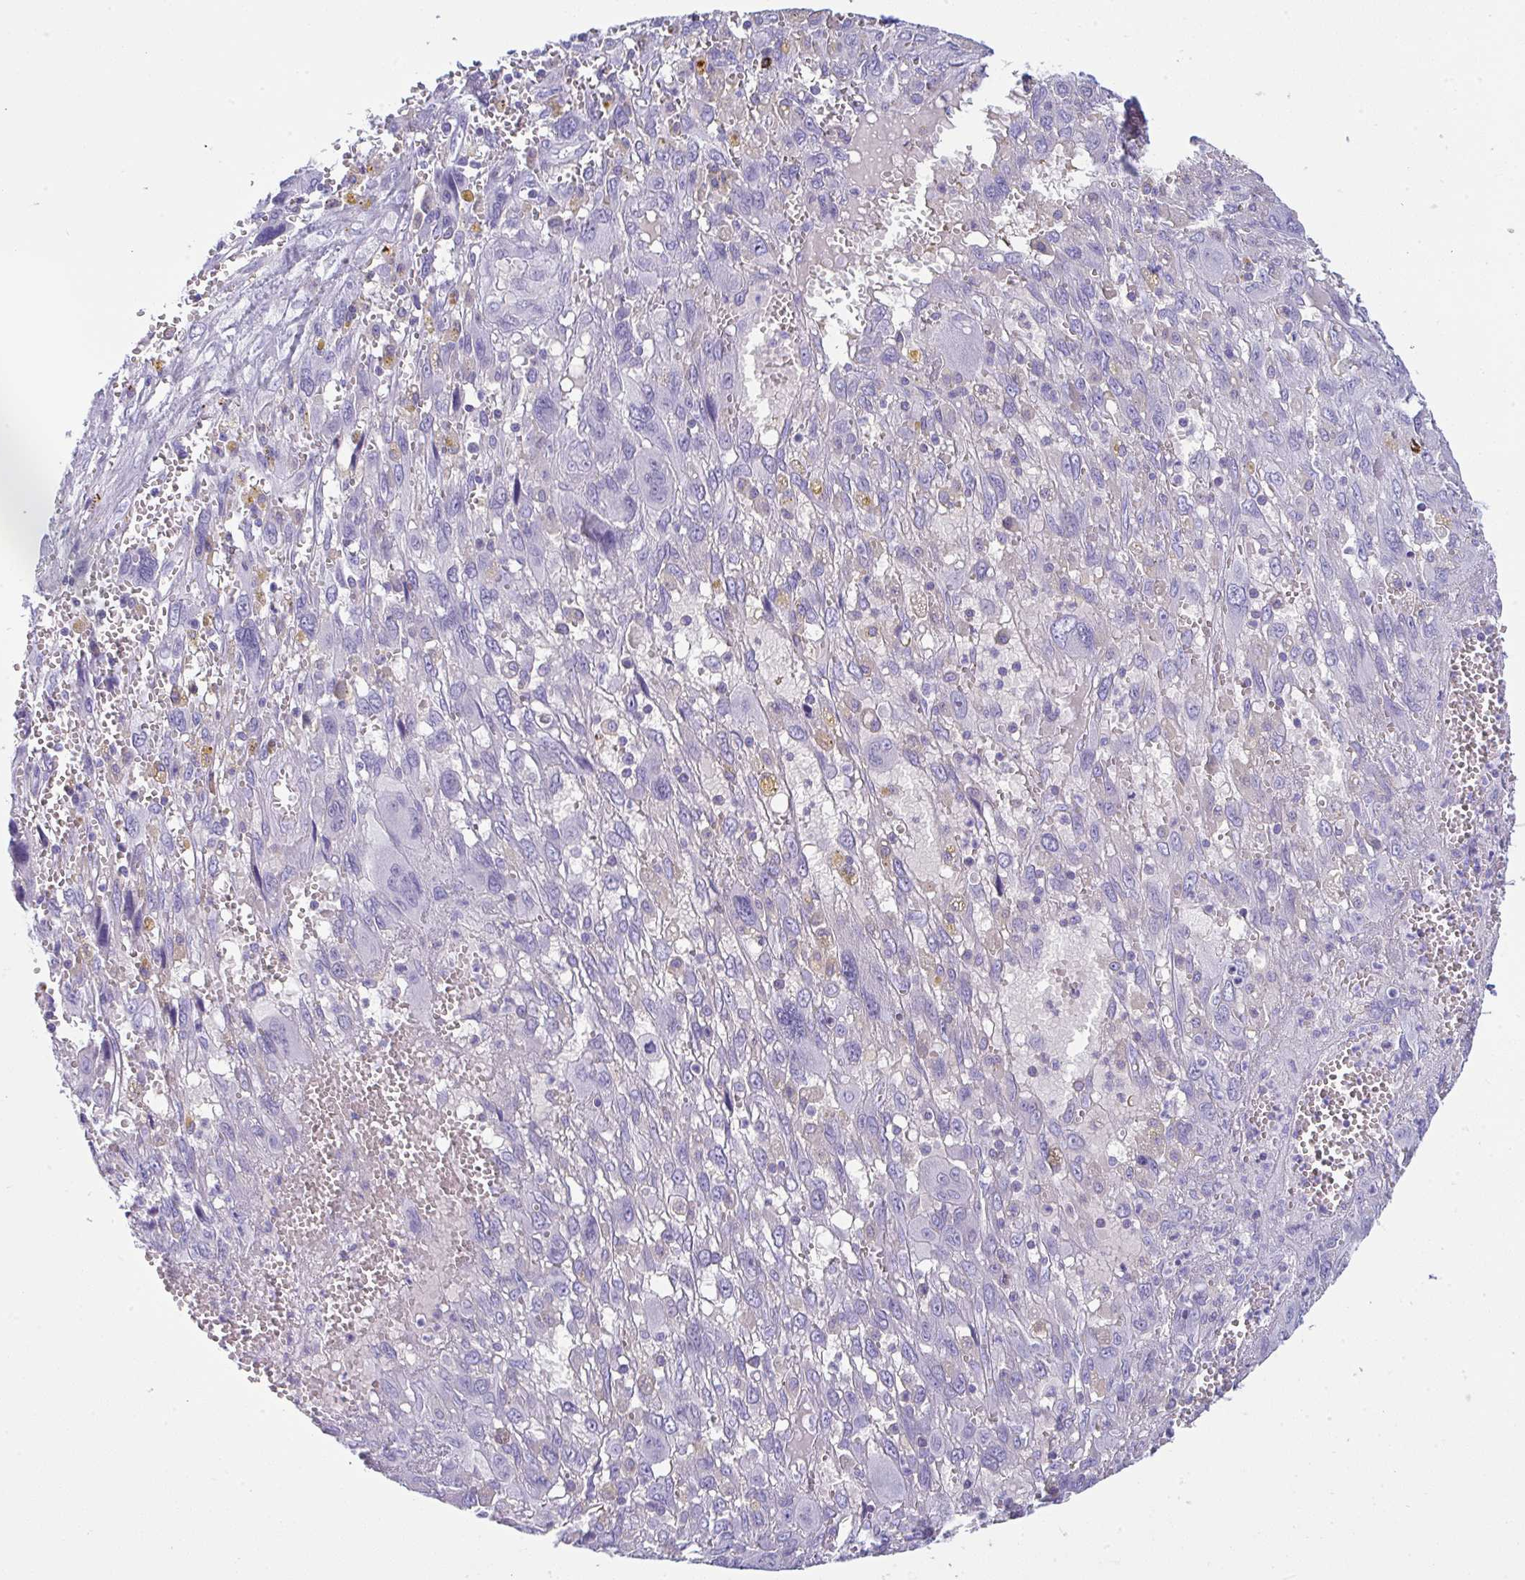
{"staining": {"intensity": "negative", "quantity": "none", "location": "none"}, "tissue": "pancreatic cancer", "cell_type": "Tumor cells", "image_type": "cancer", "snomed": [{"axis": "morphology", "description": "Adenocarcinoma, NOS"}, {"axis": "topography", "description": "Pancreas"}], "caption": "This micrograph is of adenocarcinoma (pancreatic) stained with immunohistochemistry (IHC) to label a protein in brown with the nuclei are counter-stained blue. There is no staining in tumor cells.", "gene": "JCHAIN", "patient": {"sex": "female", "age": 47}}